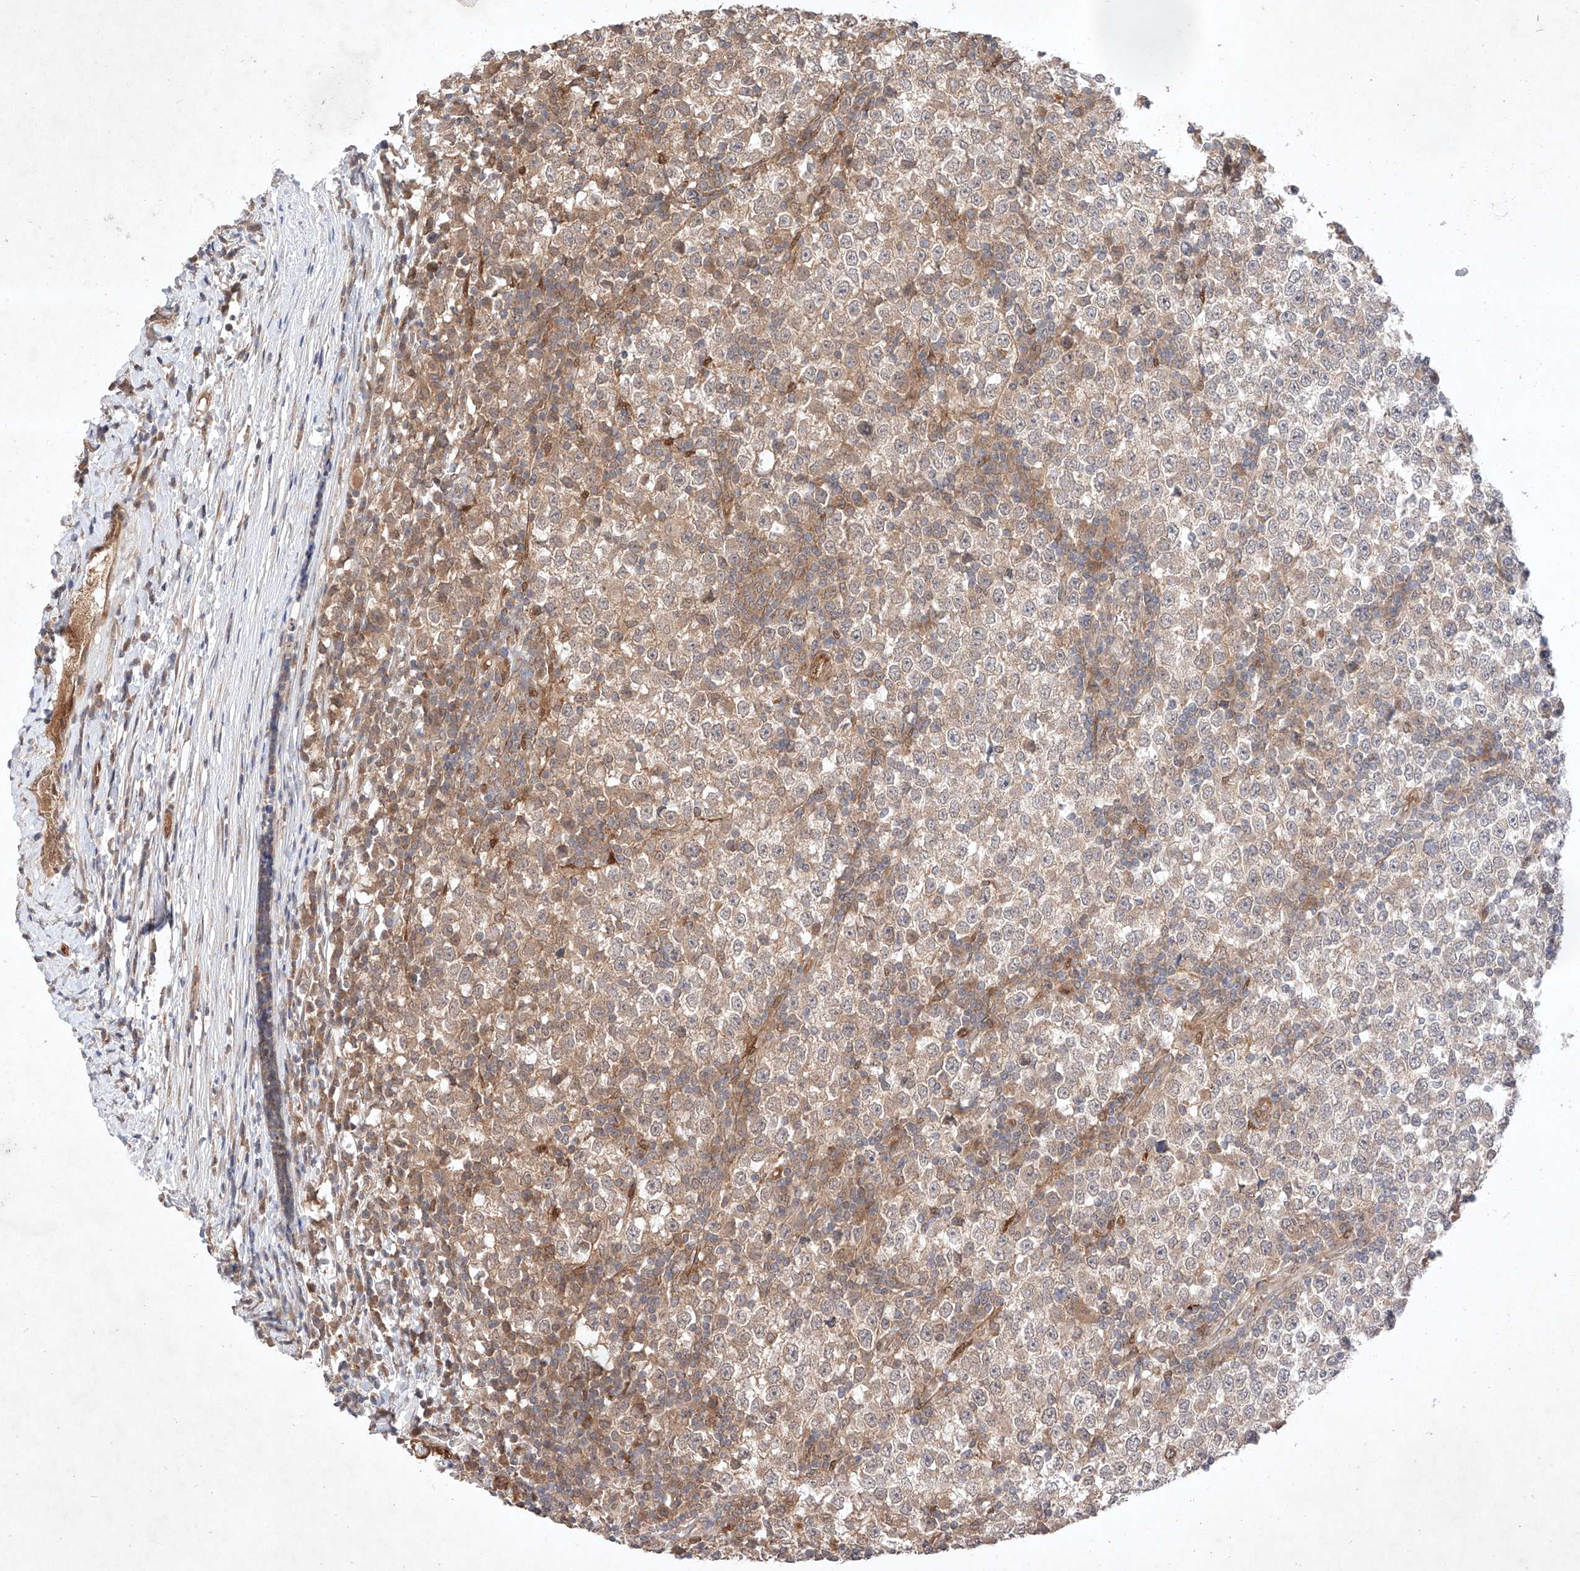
{"staining": {"intensity": "weak", "quantity": "25%-75%", "location": "cytoplasmic/membranous"}, "tissue": "testis cancer", "cell_type": "Tumor cells", "image_type": "cancer", "snomed": [{"axis": "morphology", "description": "Seminoma, NOS"}, {"axis": "topography", "description": "Testis"}], "caption": "This is a photomicrograph of immunohistochemistry (IHC) staining of testis cancer (seminoma), which shows weak expression in the cytoplasmic/membranous of tumor cells.", "gene": "ZNF124", "patient": {"sex": "male", "age": 65}}